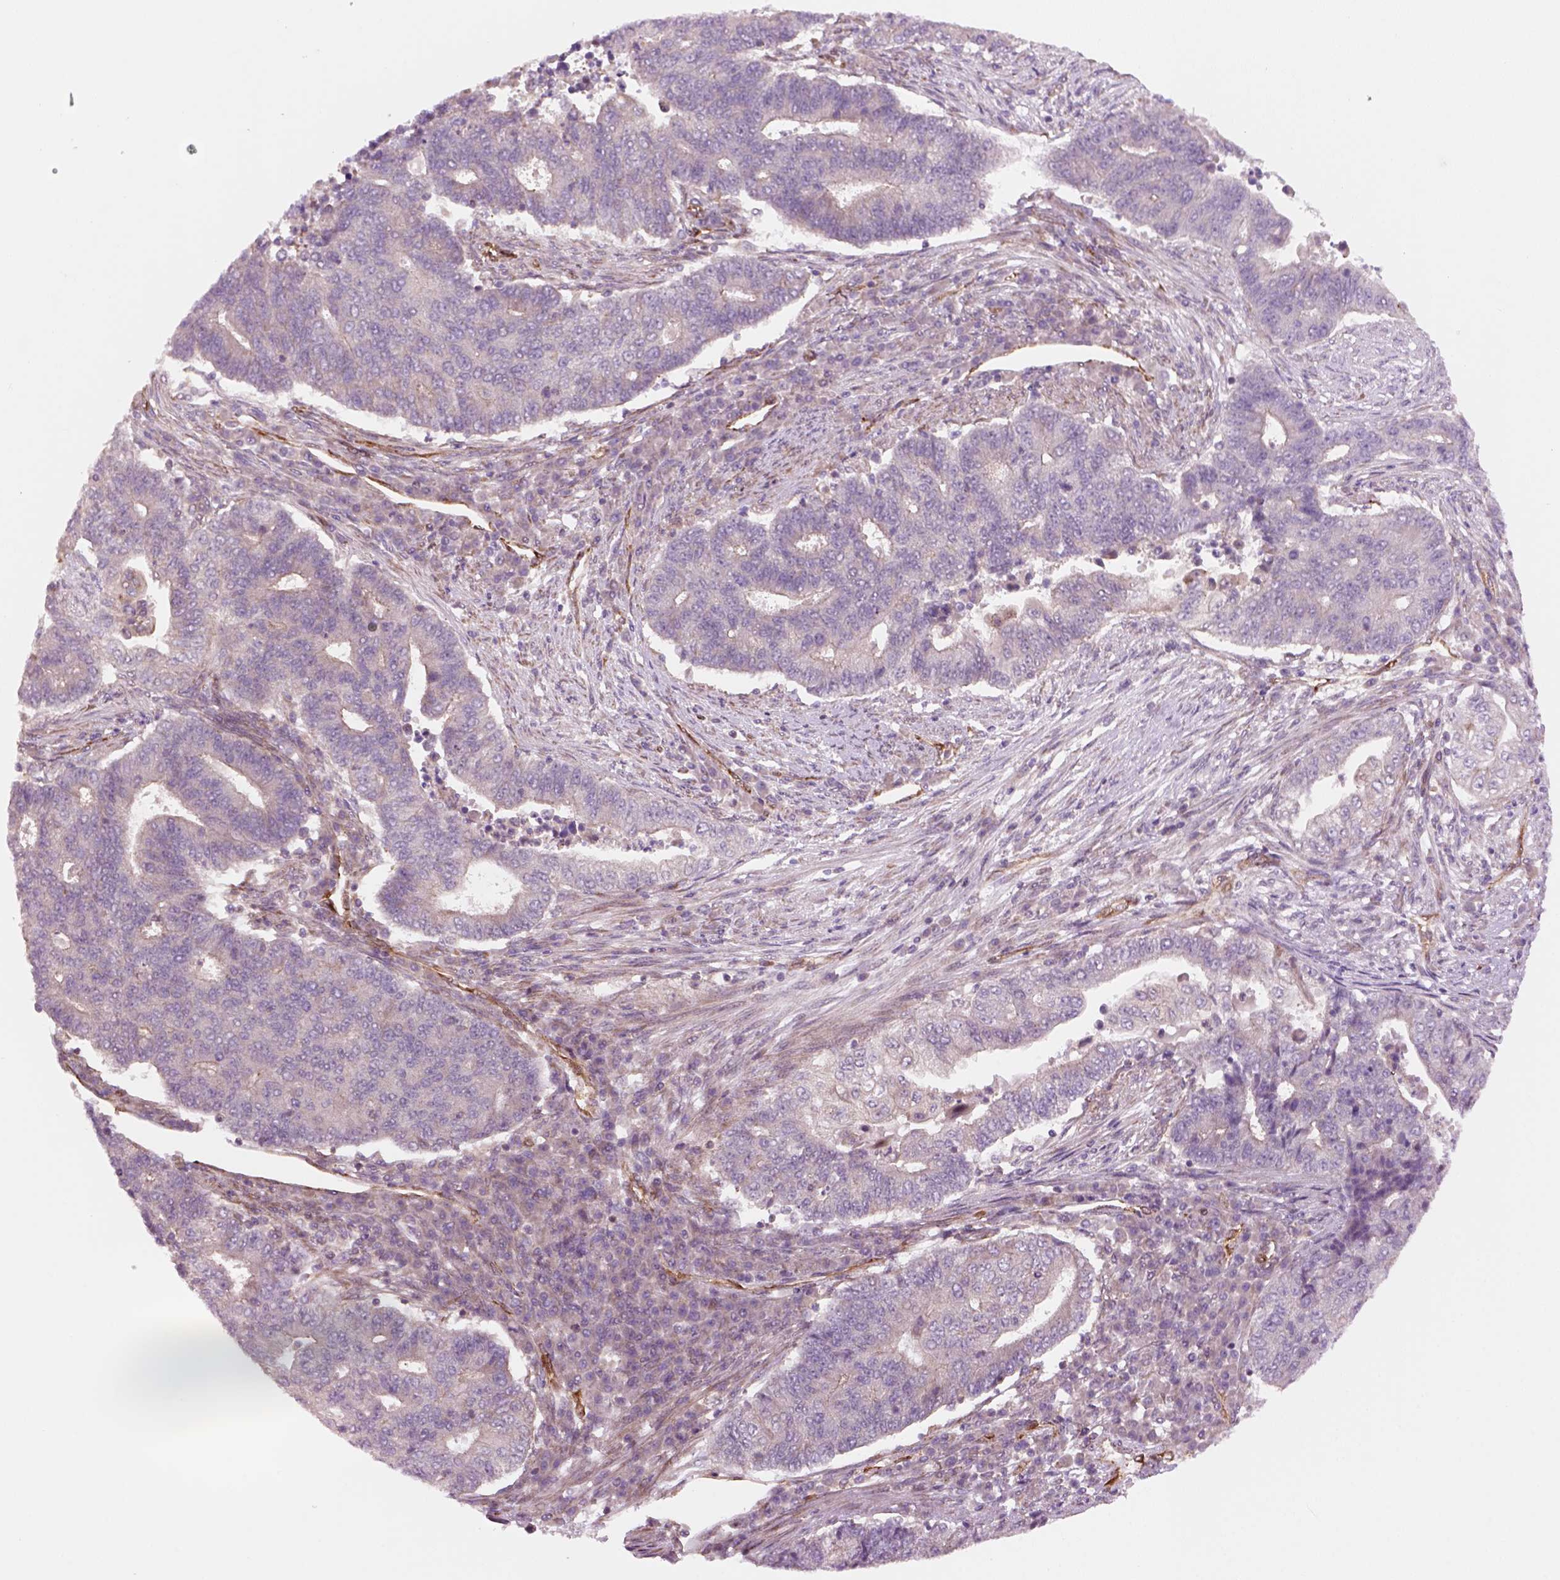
{"staining": {"intensity": "negative", "quantity": "none", "location": "none"}, "tissue": "endometrial cancer", "cell_type": "Tumor cells", "image_type": "cancer", "snomed": [{"axis": "morphology", "description": "Adenocarcinoma, NOS"}, {"axis": "topography", "description": "Uterus"}, {"axis": "topography", "description": "Endometrium"}], "caption": "Immunohistochemical staining of endometrial cancer (adenocarcinoma) displays no significant staining in tumor cells.", "gene": "VSTM5", "patient": {"sex": "female", "age": 54}}